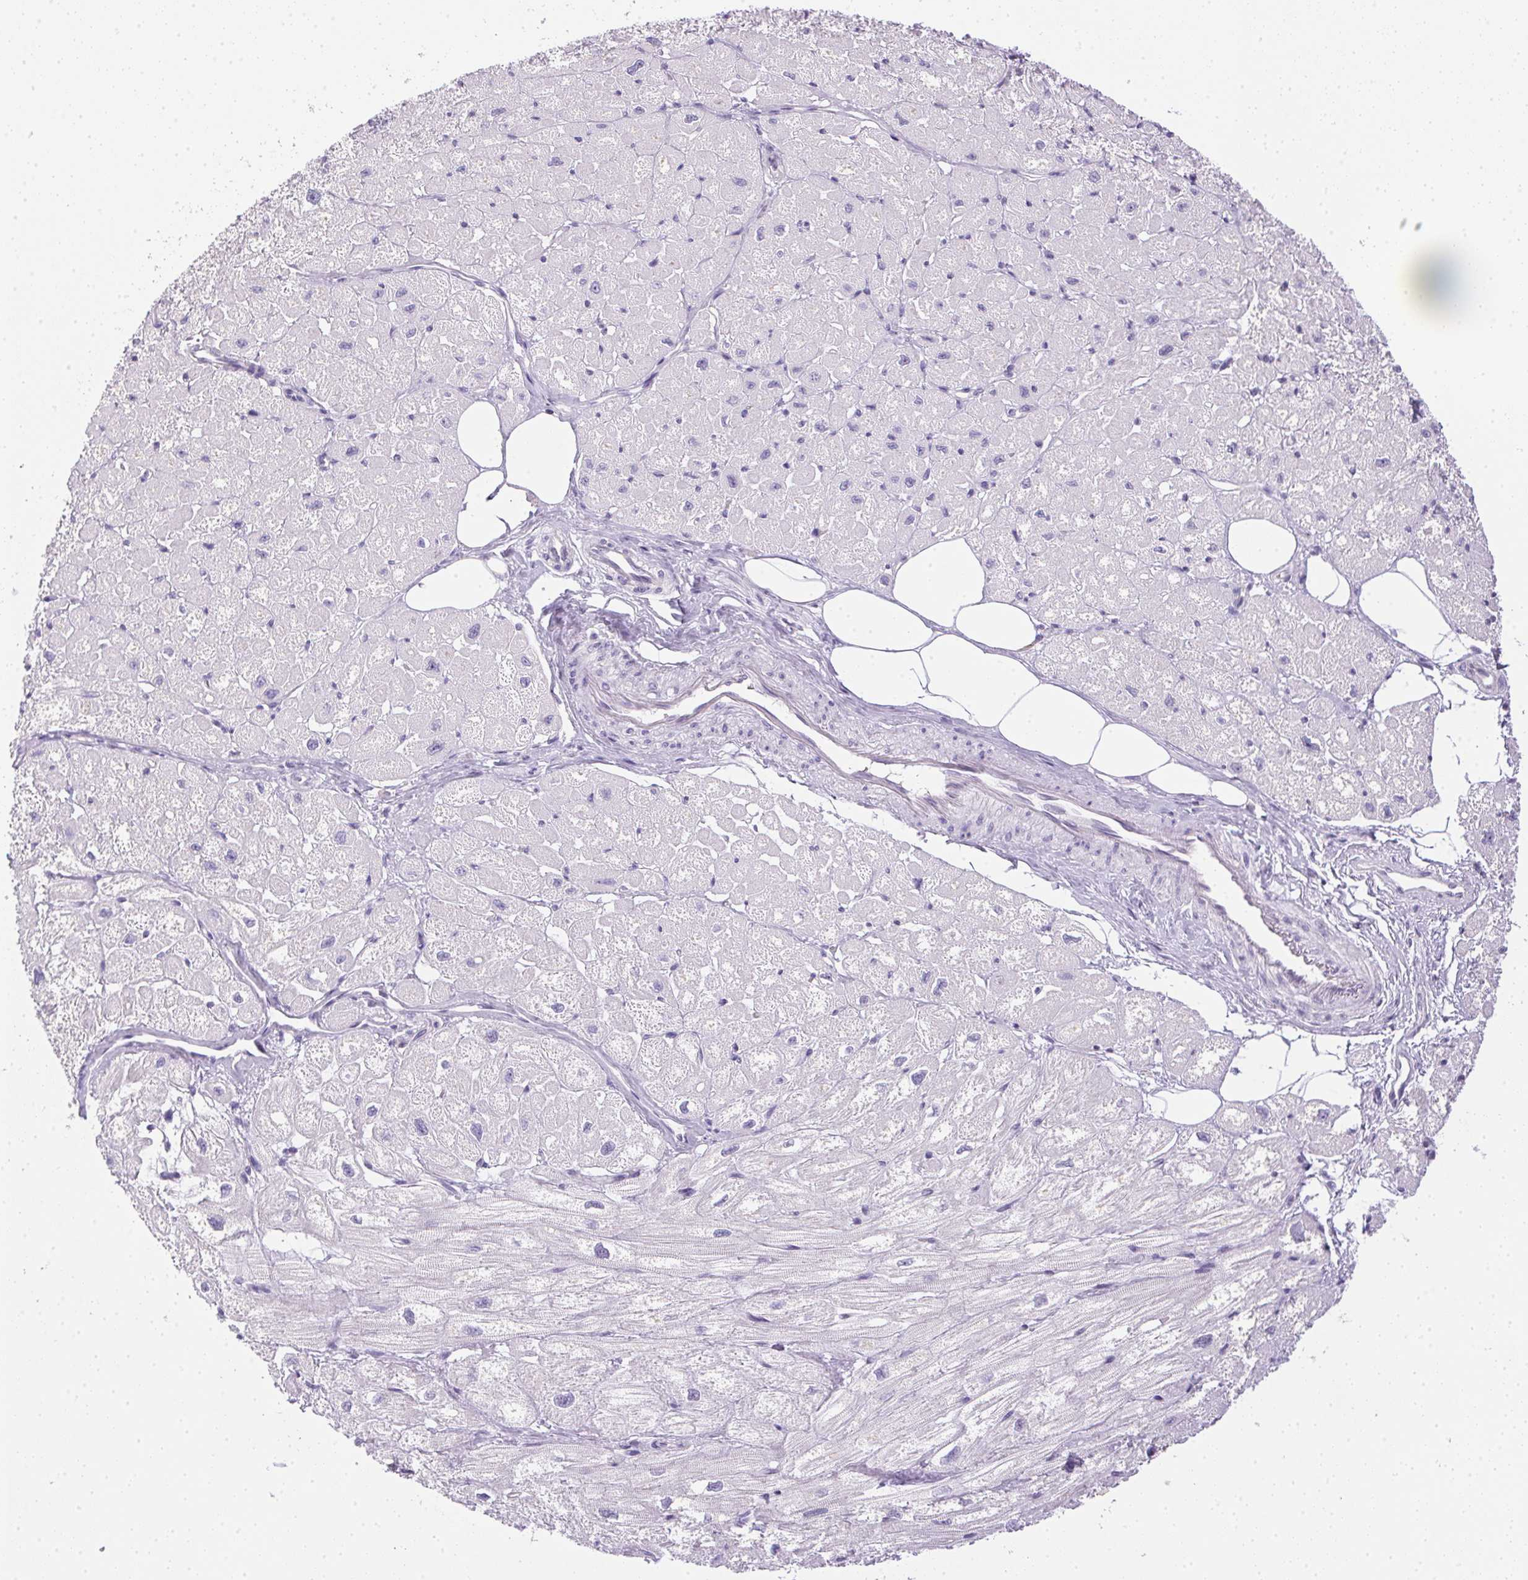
{"staining": {"intensity": "negative", "quantity": "none", "location": "none"}, "tissue": "heart muscle", "cell_type": "Cardiomyocytes", "image_type": "normal", "snomed": [{"axis": "morphology", "description": "Normal tissue, NOS"}, {"axis": "topography", "description": "Heart"}], "caption": "Immunohistochemical staining of normal heart muscle shows no significant staining in cardiomyocytes.", "gene": "PRL", "patient": {"sex": "female", "age": 62}}